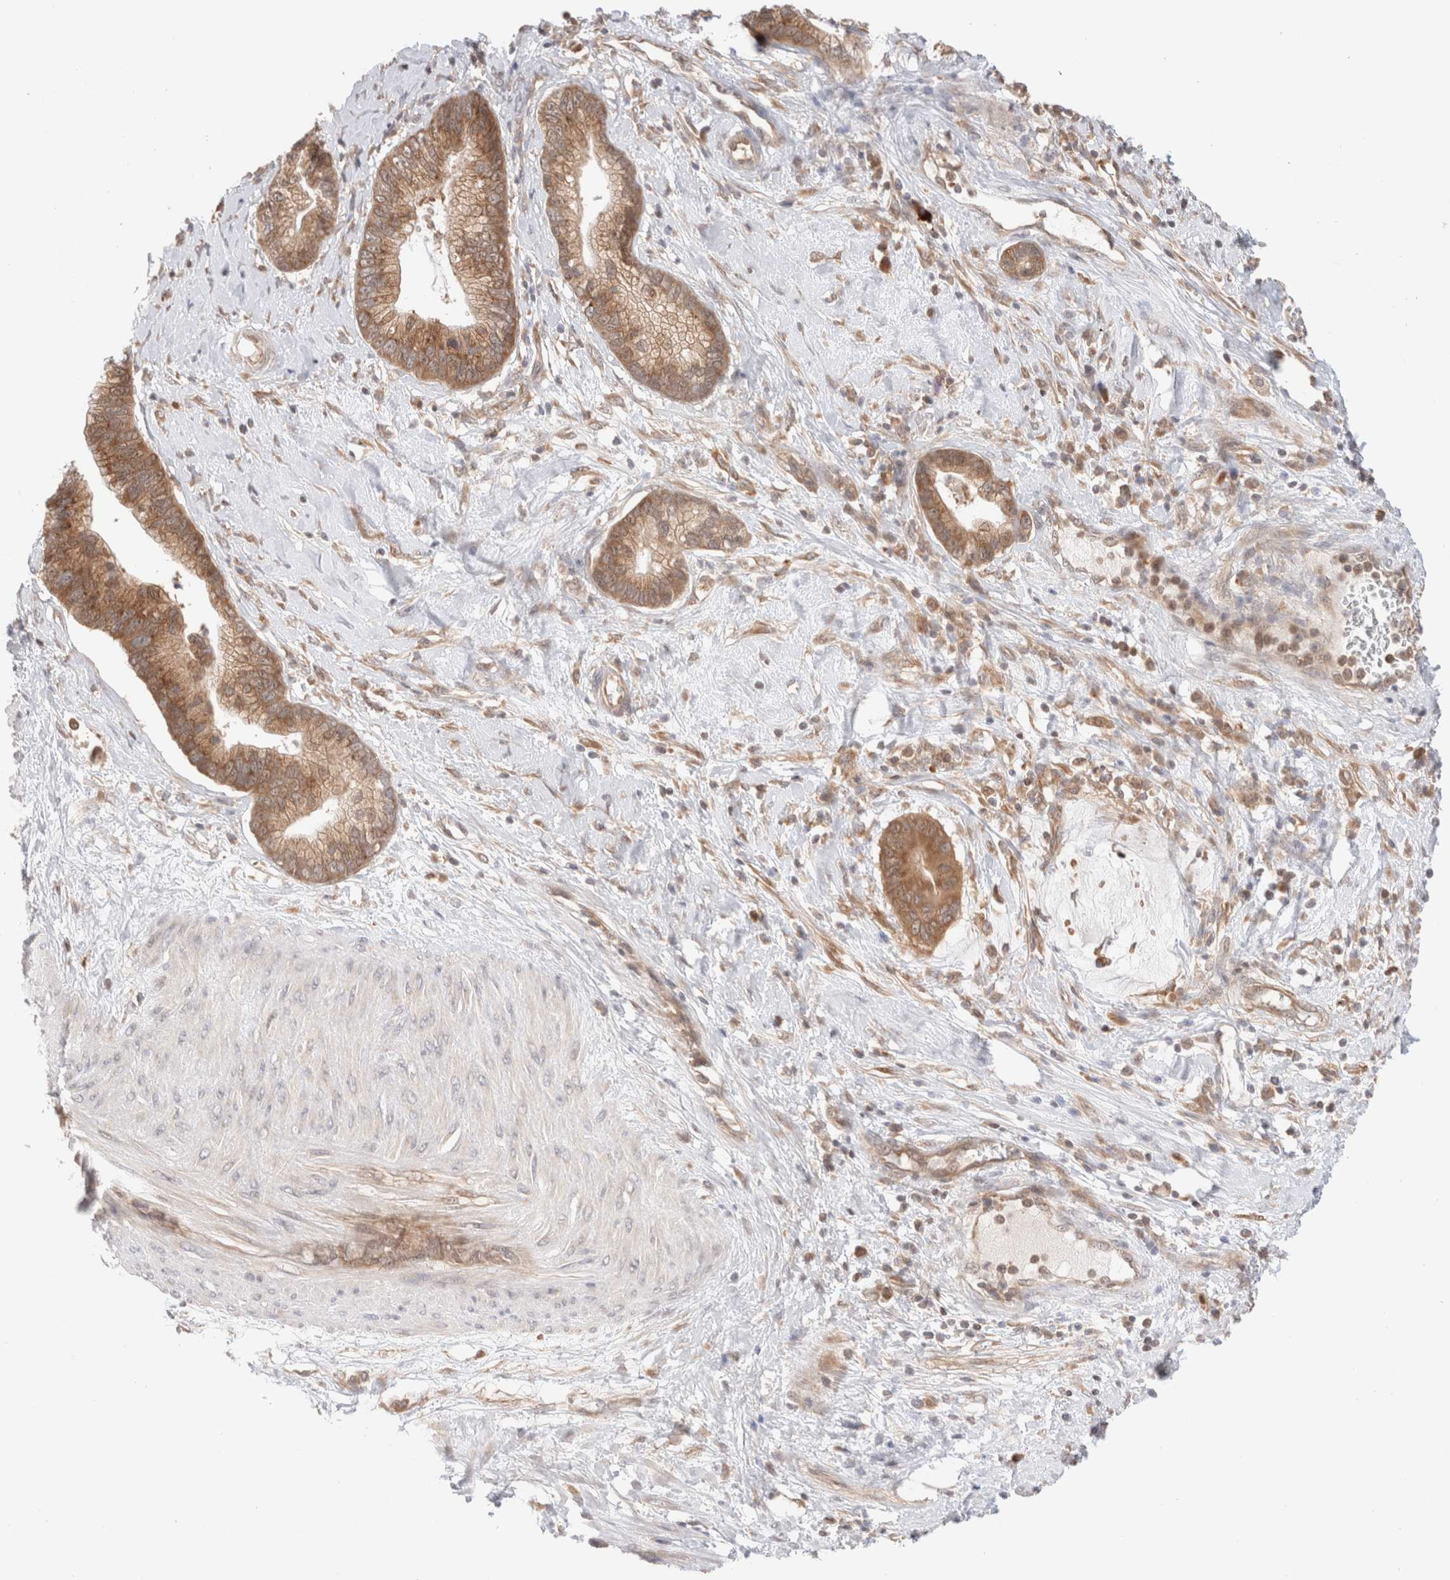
{"staining": {"intensity": "moderate", "quantity": ">75%", "location": "cytoplasmic/membranous"}, "tissue": "cervical cancer", "cell_type": "Tumor cells", "image_type": "cancer", "snomed": [{"axis": "morphology", "description": "Adenocarcinoma, NOS"}, {"axis": "topography", "description": "Cervix"}], "caption": "A photomicrograph of human cervical cancer stained for a protein reveals moderate cytoplasmic/membranous brown staining in tumor cells.", "gene": "XKR4", "patient": {"sex": "female", "age": 44}}